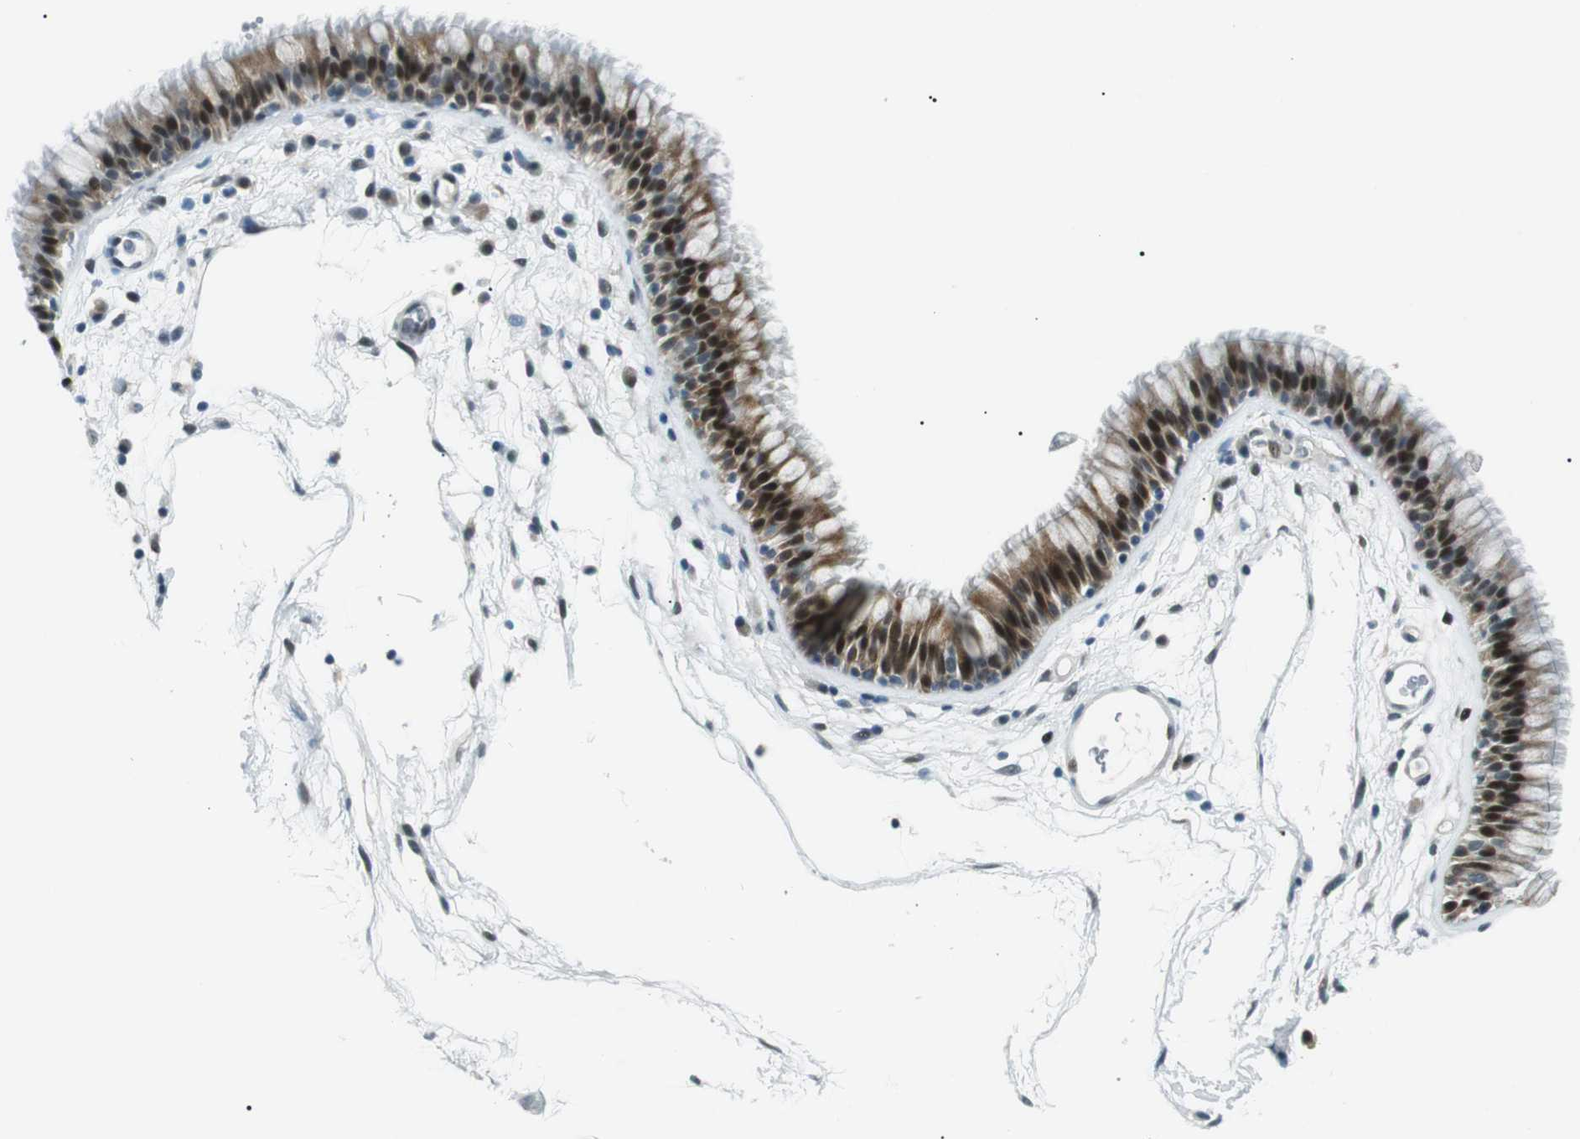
{"staining": {"intensity": "strong", "quantity": "25%-75%", "location": "cytoplasmic/membranous,nuclear"}, "tissue": "nasopharynx", "cell_type": "Respiratory epithelial cells", "image_type": "normal", "snomed": [{"axis": "morphology", "description": "Normal tissue, NOS"}, {"axis": "morphology", "description": "Inflammation, NOS"}, {"axis": "topography", "description": "Nasopharynx"}], "caption": "Respiratory epithelial cells demonstrate strong cytoplasmic/membranous,nuclear staining in about 25%-75% of cells in benign nasopharynx.", "gene": "PJA1", "patient": {"sex": "male", "age": 48}}